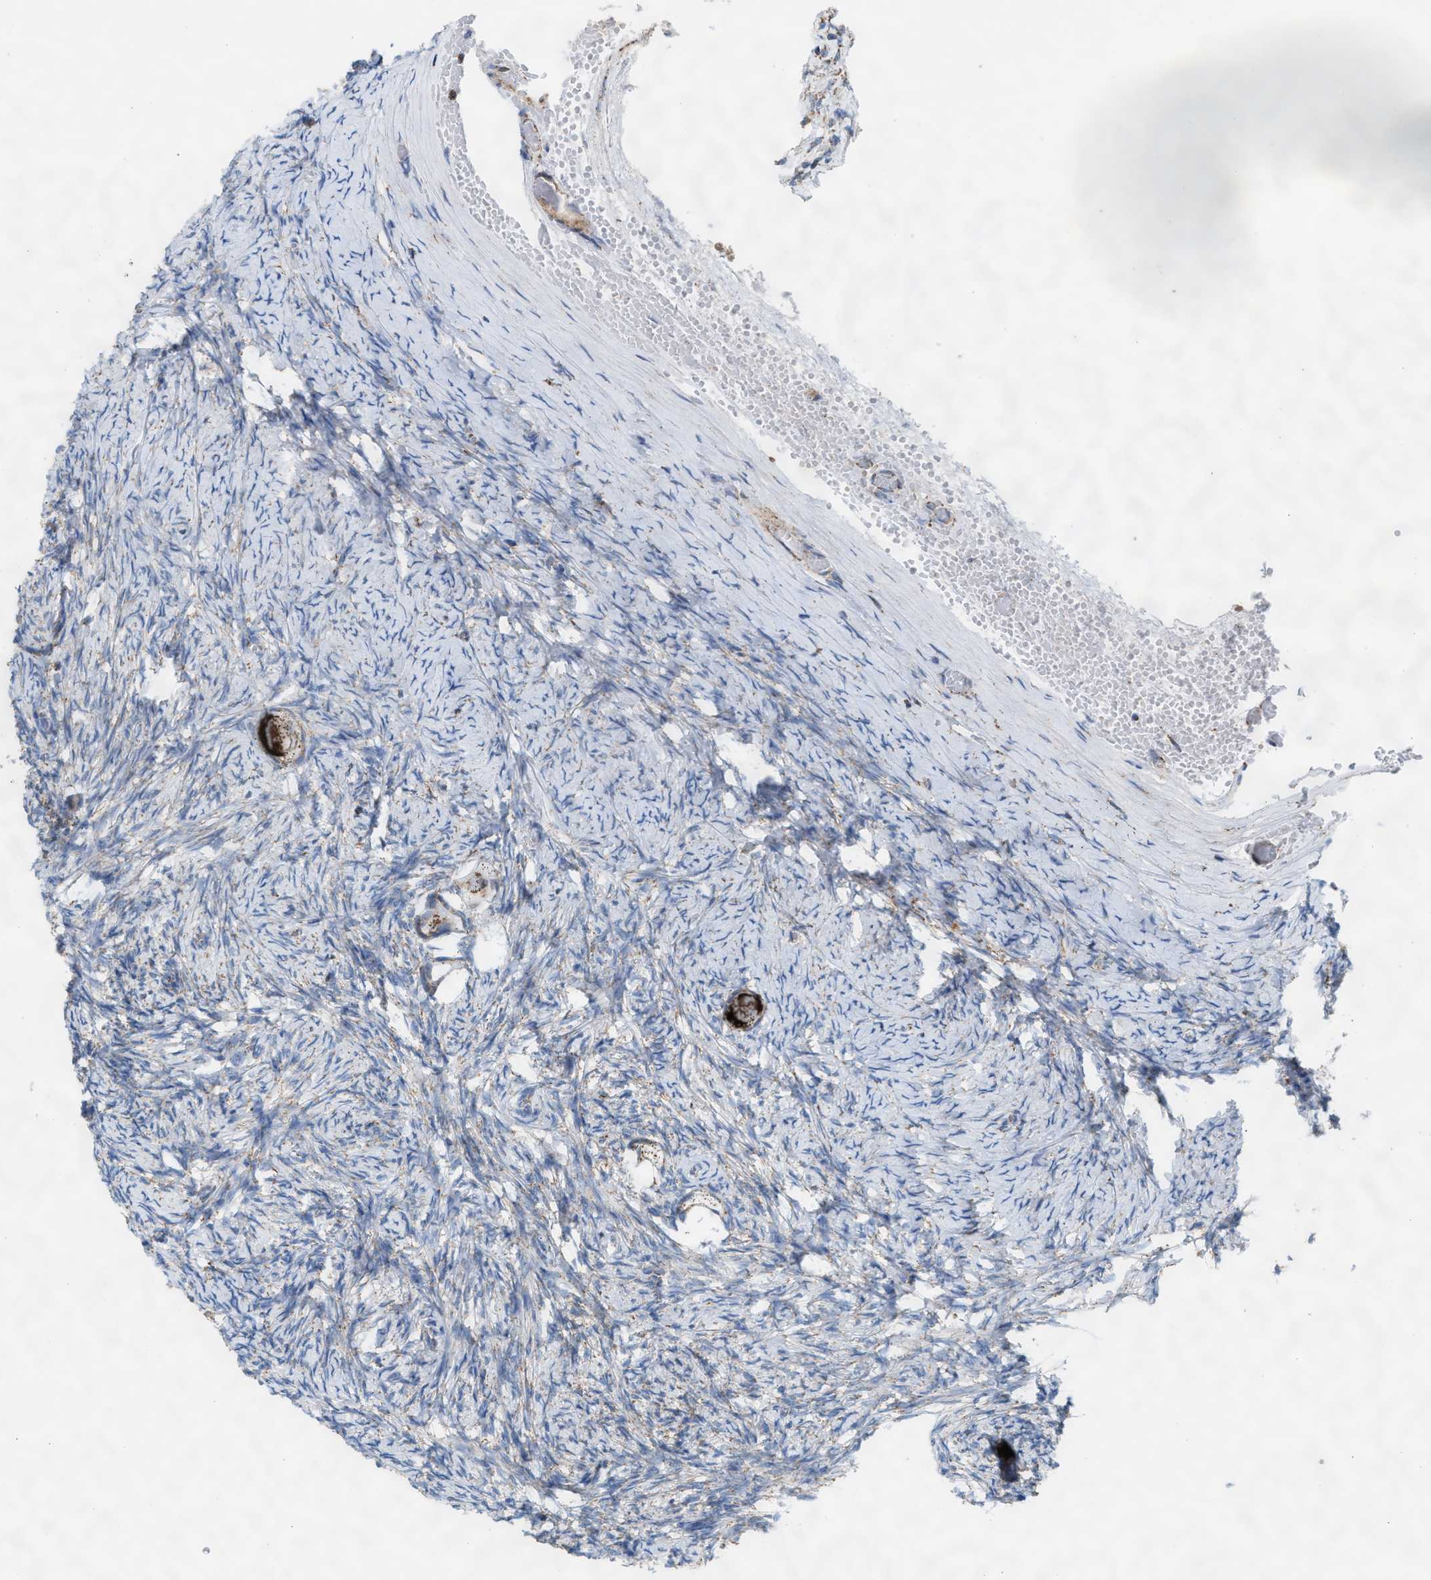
{"staining": {"intensity": "strong", "quantity": ">75%", "location": "cytoplasmic/membranous"}, "tissue": "ovary", "cell_type": "Follicle cells", "image_type": "normal", "snomed": [{"axis": "morphology", "description": "Normal tissue, NOS"}, {"axis": "topography", "description": "Ovary"}], "caption": "Protein staining shows strong cytoplasmic/membranous positivity in approximately >75% of follicle cells in normal ovary.", "gene": "PMPCA", "patient": {"sex": "female", "age": 27}}